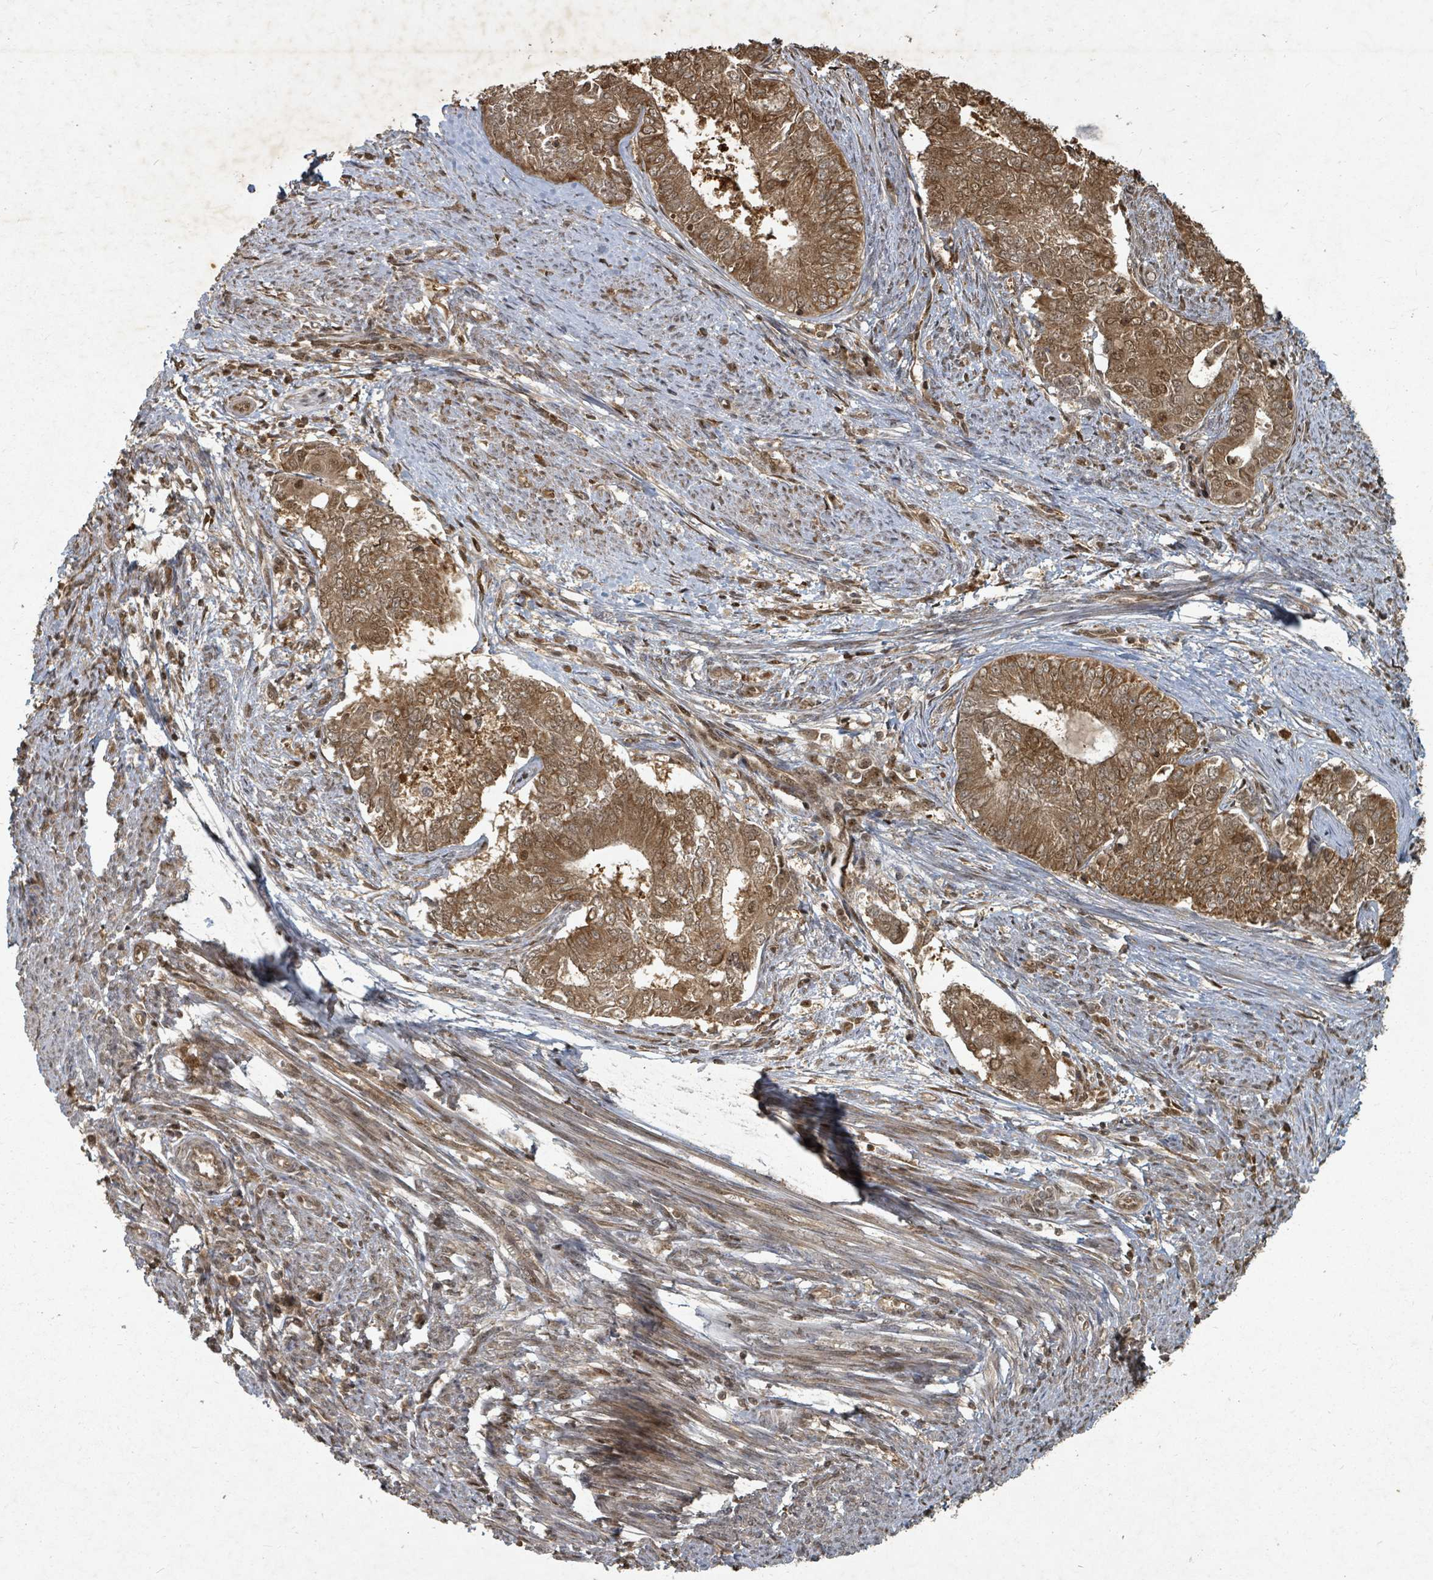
{"staining": {"intensity": "moderate", "quantity": ">75%", "location": "cytoplasmic/membranous,nuclear"}, "tissue": "endometrial cancer", "cell_type": "Tumor cells", "image_type": "cancer", "snomed": [{"axis": "morphology", "description": "Adenocarcinoma, NOS"}, {"axis": "topography", "description": "Endometrium"}], "caption": "High-power microscopy captured an immunohistochemistry (IHC) histopathology image of endometrial adenocarcinoma, revealing moderate cytoplasmic/membranous and nuclear expression in approximately >75% of tumor cells.", "gene": "KDM4E", "patient": {"sex": "female", "age": 62}}